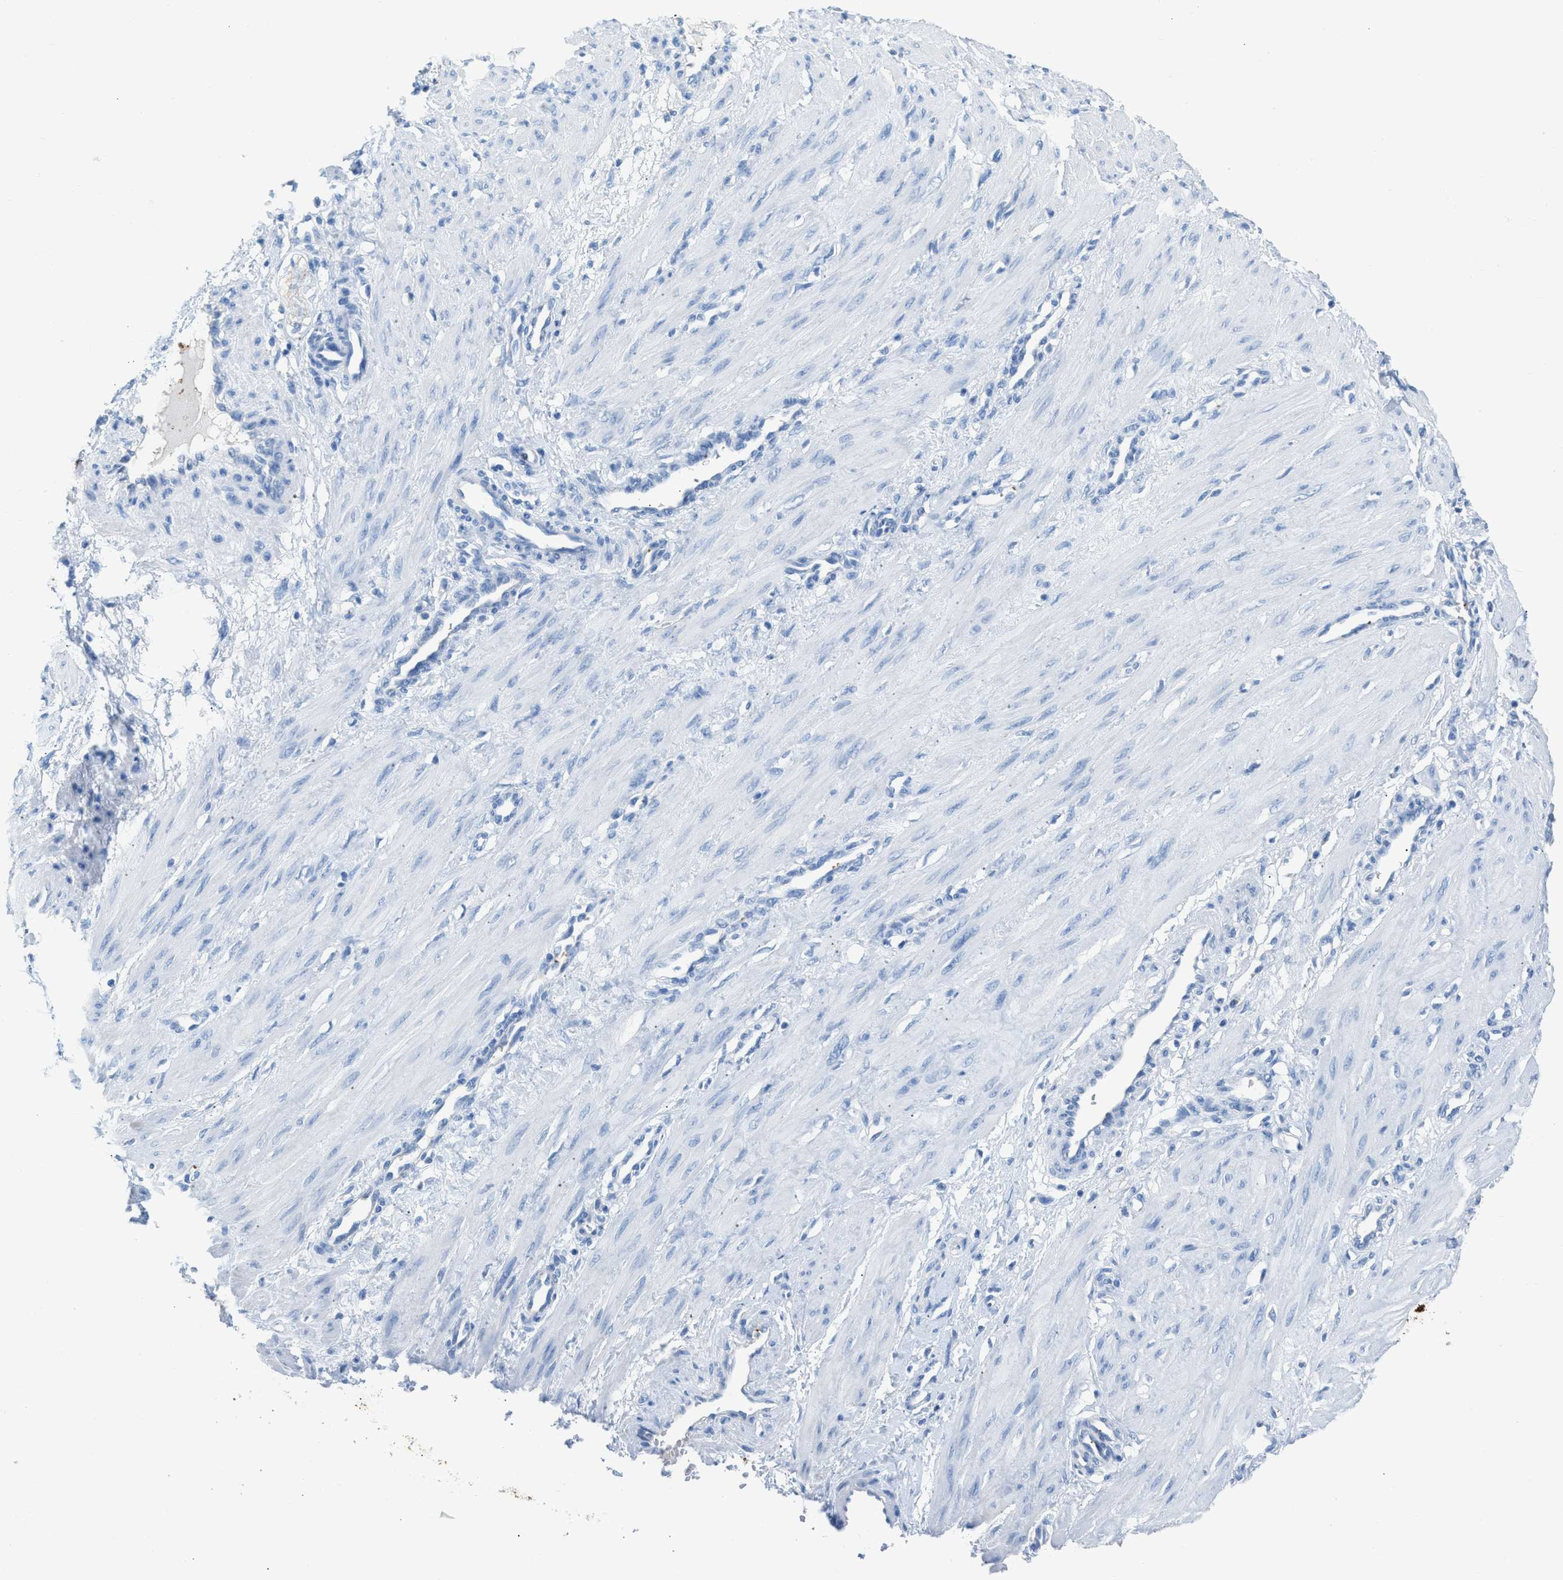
{"staining": {"intensity": "negative", "quantity": "none", "location": "none"}, "tissue": "smooth muscle", "cell_type": "Smooth muscle cells", "image_type": "normal", "snomed": [{"axis": "morphology", "description": "Normal tissue, NOS"}, {"axis": "topography", "description": "Endometrium"}], "caption": "Normal smooth muscle was stained to show a protein in brown. There is no significant expression in smooth muscle cells.", "gene": "FAIM2", "patient": {"sex": "female", "age": 33}}